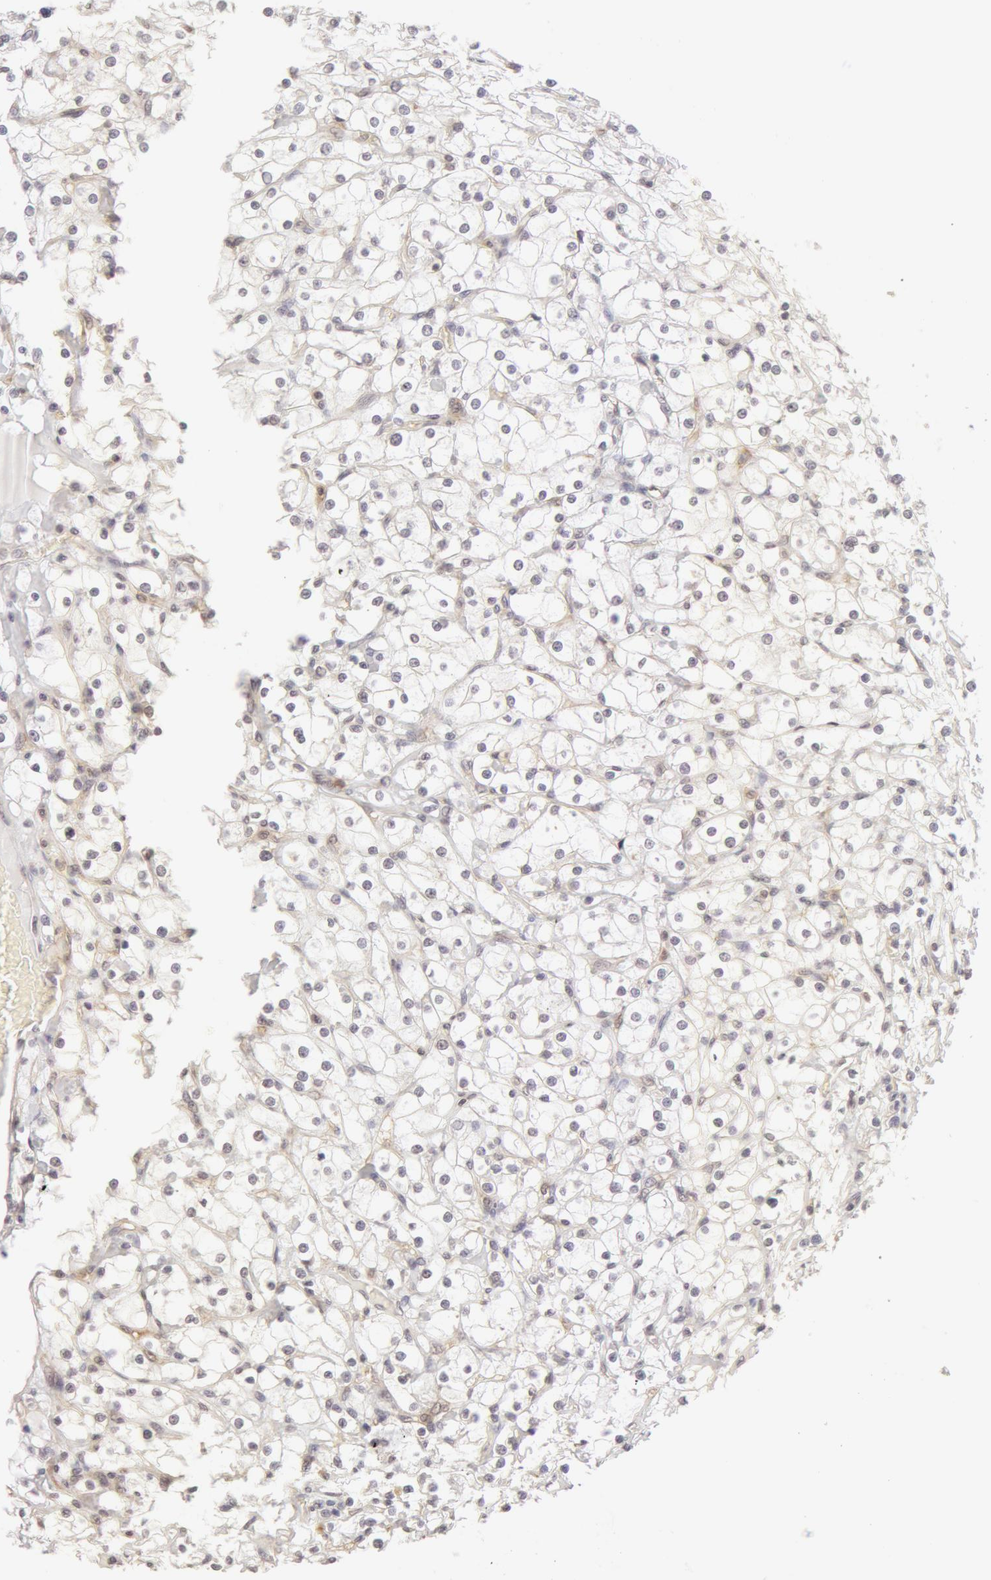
{"staining": {"intensity": "weak", "quantity": "25%-75%", "location": "cytoplasmic/membranous"}, "tissue": "renal cancer", "cell_type": "Tumor cells", "image_type": "cancer", "snomed": [{"axis": "morphology", "description": "Adenocarcinoma, NOS"}, {"axis": "topography", "description": "Kidney"}], "caption": "Immunohistochemistry (IHC) histopathology image of renal cancer stained for a protein (brown), which shows low levels of weak cytoplasmic/membranous expression in about 25%-75% of tumor cells.", "gene": "ADAM10", "patient": {"sex": "female", "age": 73}}